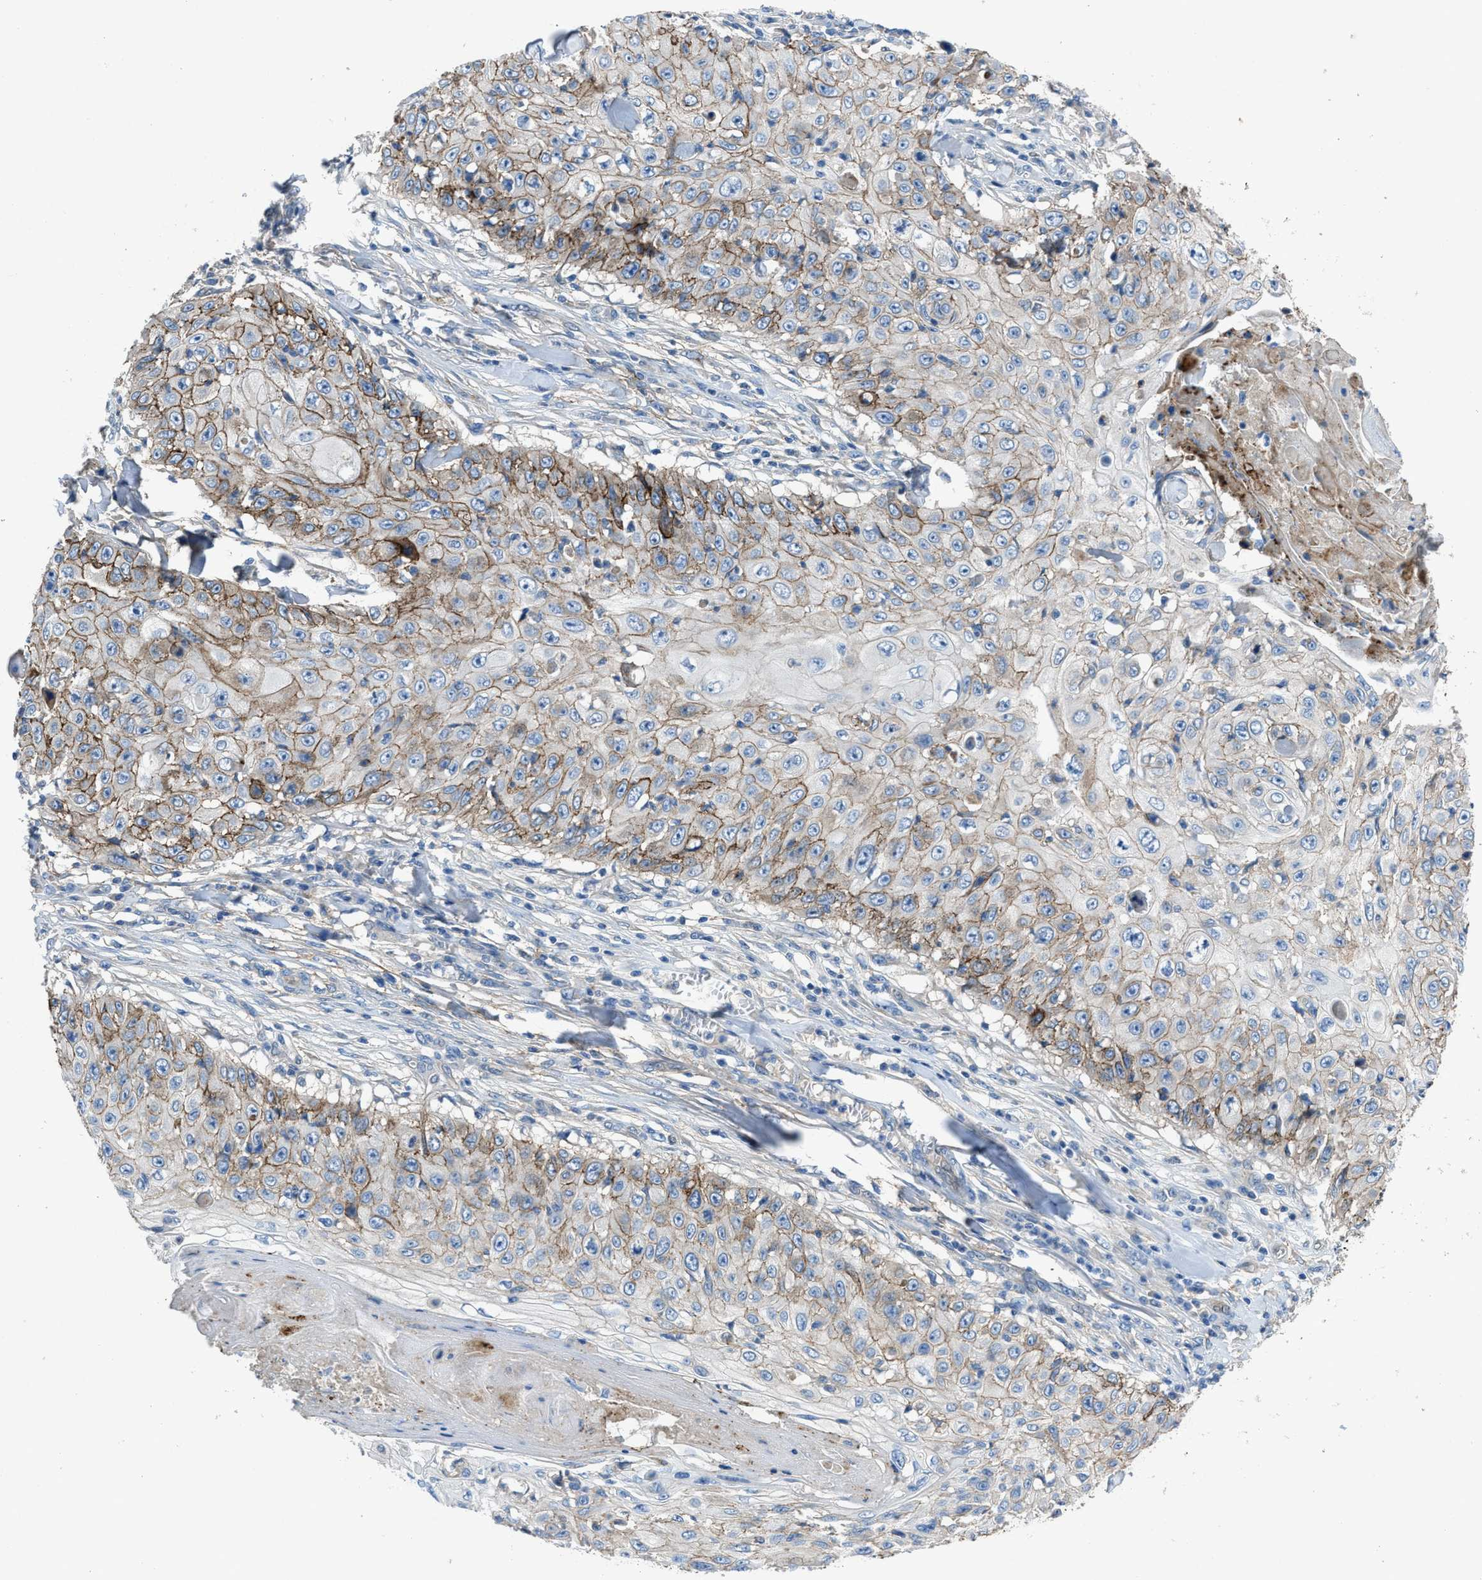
{"staining": {"intensity": "moderate", "quantity": ">75%", "location": "cytoplasmic/membranous"}, "tissue": "skin cancer", "cell_type": "Tumor cells", "image_type": "cancer", "snomed": [{"axis": "morphology", "description": "Squamous cell carcinoma, NOS"}, {"axis": "topography", "description": "Skin"}], "caption": "Moderate cytoplasmic/membranous staining for a protein is present in approximately >75% of tumor cells of squamous cell carcinoma (skin) using immunohistochemistry (IHC).", "gene": "PTGFRN", "patient": {"sex": "male", "age": 86}}